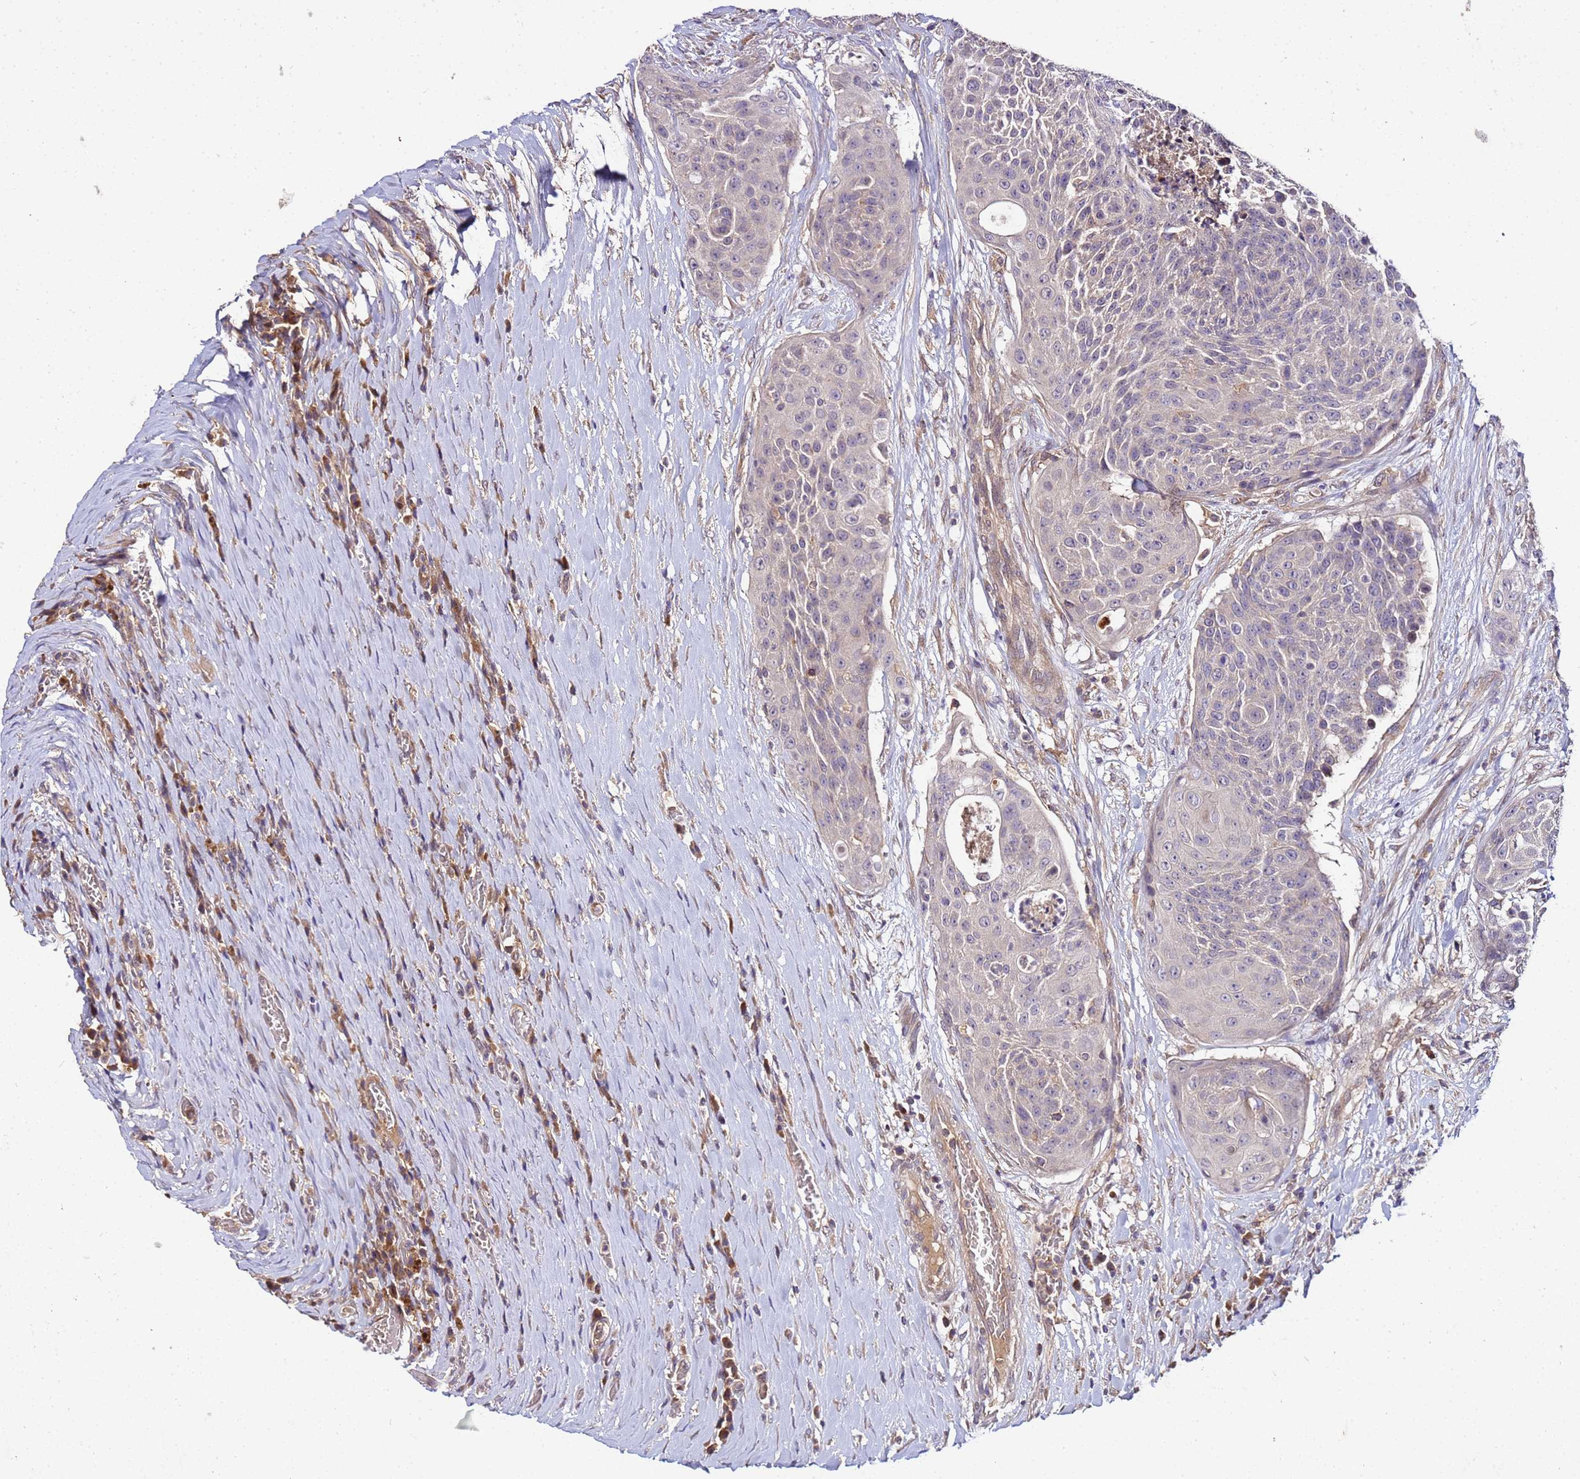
{"staining": {"intensity": "negative", "quantity": "none", "location": "none"}, "tissue": "urothelial cancer", "cell_type": "Tumor cells", "image_type": "cancer", "snomed": [{"axis": "morphology", "description": "Urothelial carcinoma, High grade"}, {"axis": "topography", "description": "Urinary bladder"}], "caption": "IHC histopathology image of neoplastic tissue: urothelial cancer stained with DAB (3,3'-diaminobenzidine) displays no significant protein staining in tumor cells.", "gene": "GSPT2", "patient": {"sex": "female", "age": 63}}